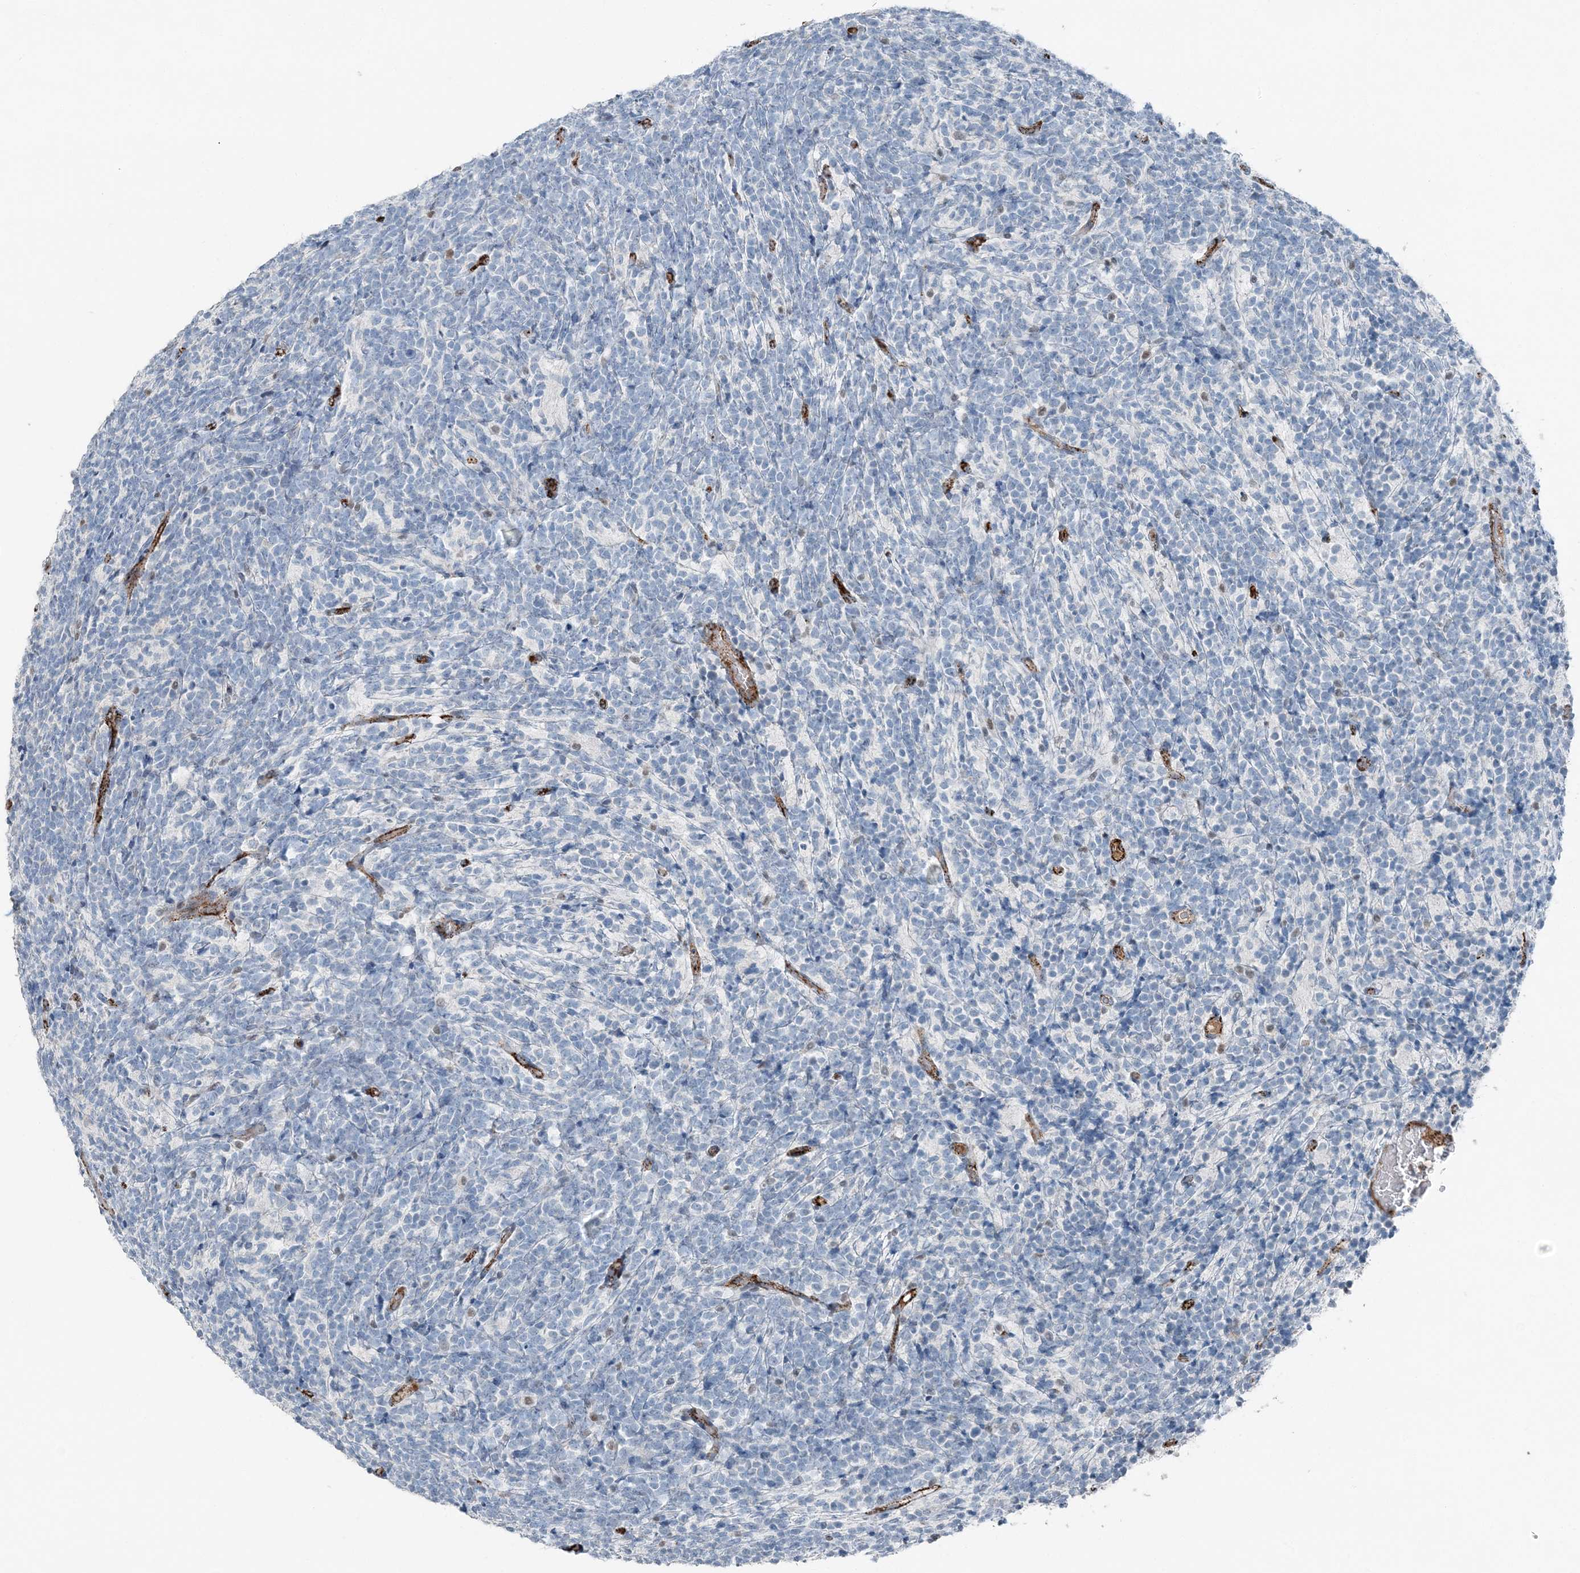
{"staining": {"intensity": "negative", "quantity": "none", "location": "none"}, "tissue": "glioma", "cell_type": "Tumor cells", "image_type": "cancer", "snomed": [{"axis": "morphology", "description": "Glioma, malignant, Low grade"}, {"axis": "topography", "description": "Brain"}], "caption": "High magnification brightfield microscopy of malignant low-grade glioma stained with DAB (3,3'-diaminobenzidine) (brown) and counterstained with hematoxylin (blue): tumor cells show no significant staining. (DAB (3,3'-diaminobenzidine) immunohistochemistry (IHC) visualized using brightfield microscopy, high magnification).", "gene": "ELOVL7", "patient": {"sex": "female", "age": 1}}